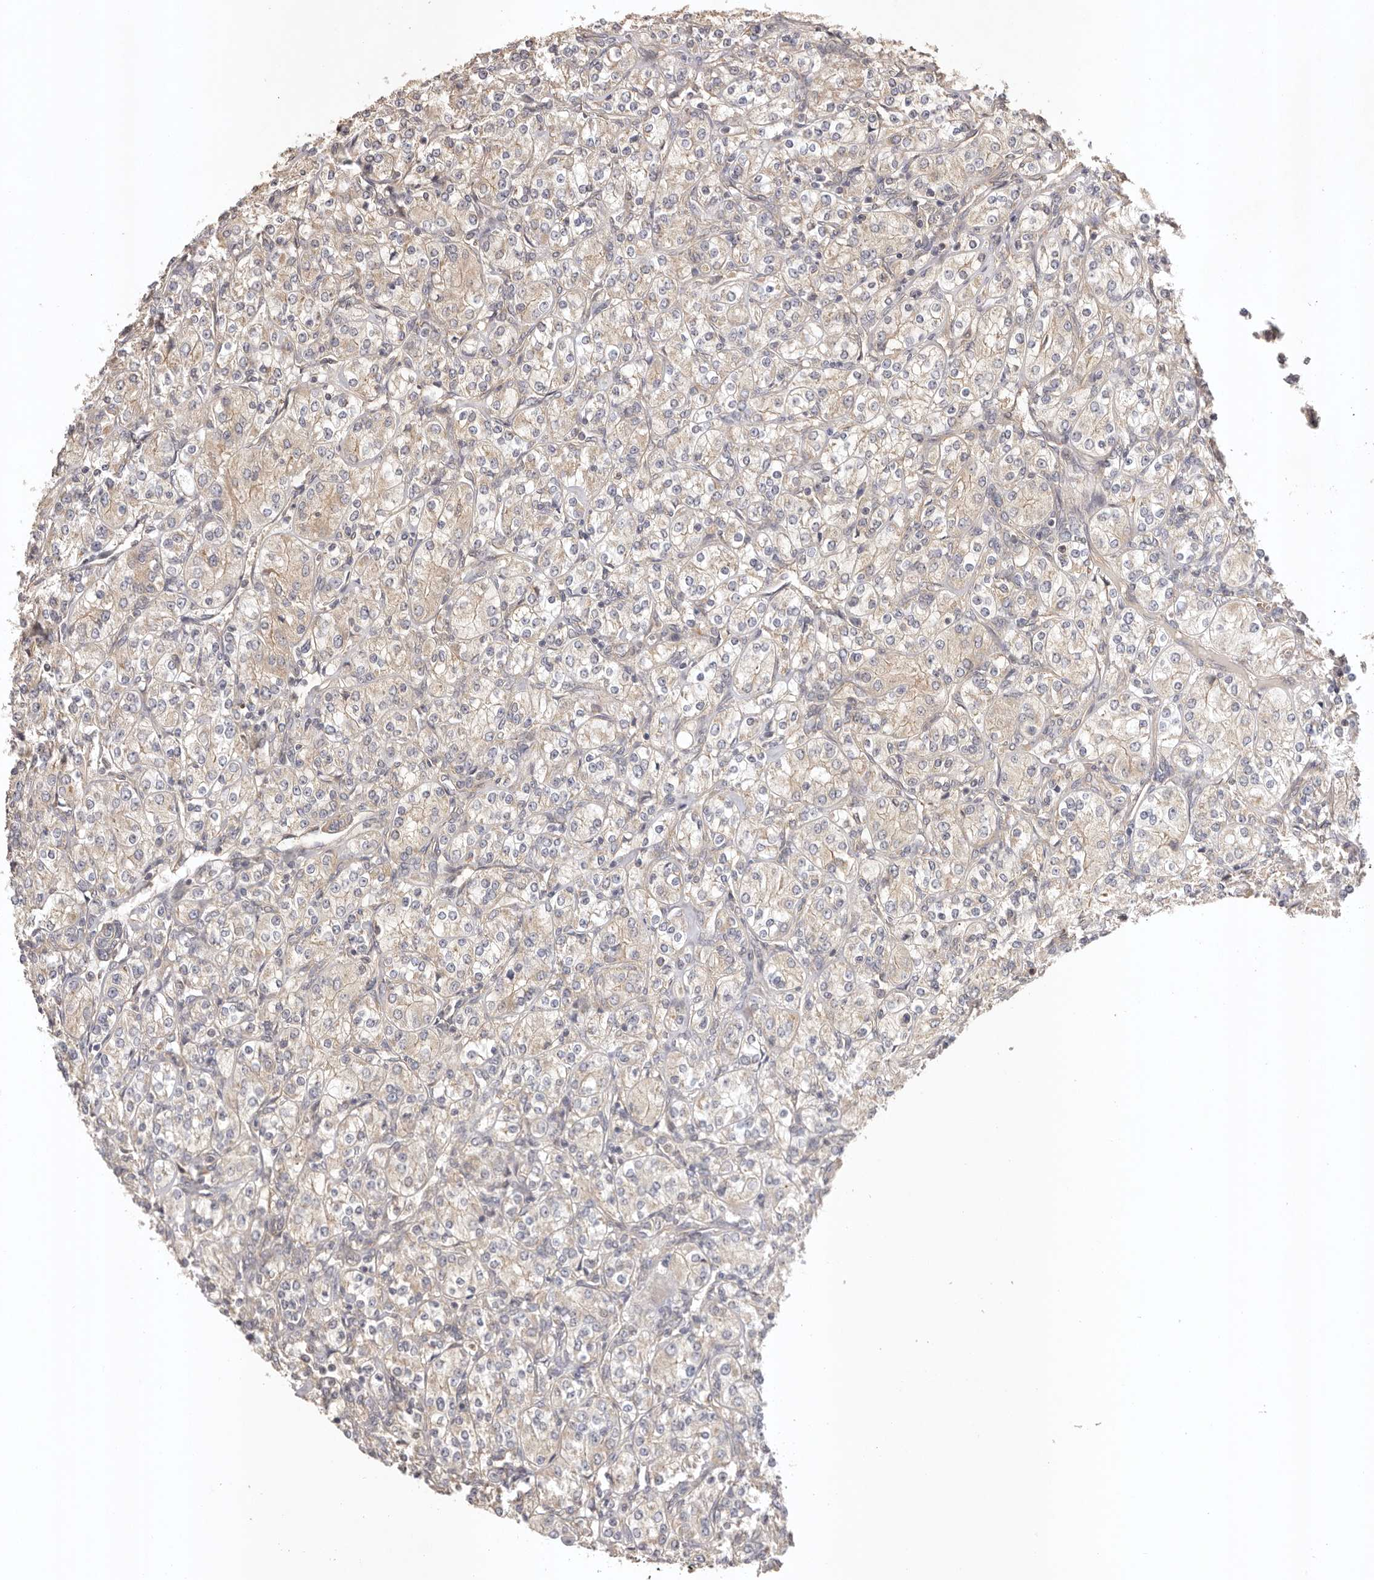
{"staining": {"intensity": "negative", "quantity": "none", "location": "none"}, "tissue": "renal cancer", "cell_type": "Tumor cells", "image_type": "cancer", "snomed": [{"axis": "morphology", "description": "Adenocarcinoma, NOS"}, {"axis": "topography", "description": "Kidney"}], "caption": "Immunohistochemical staining of renal cancer reveals no significant positivity in tumor cells.", "gene": "UBR2", "patient": {"sex": "male", "age": 77}}